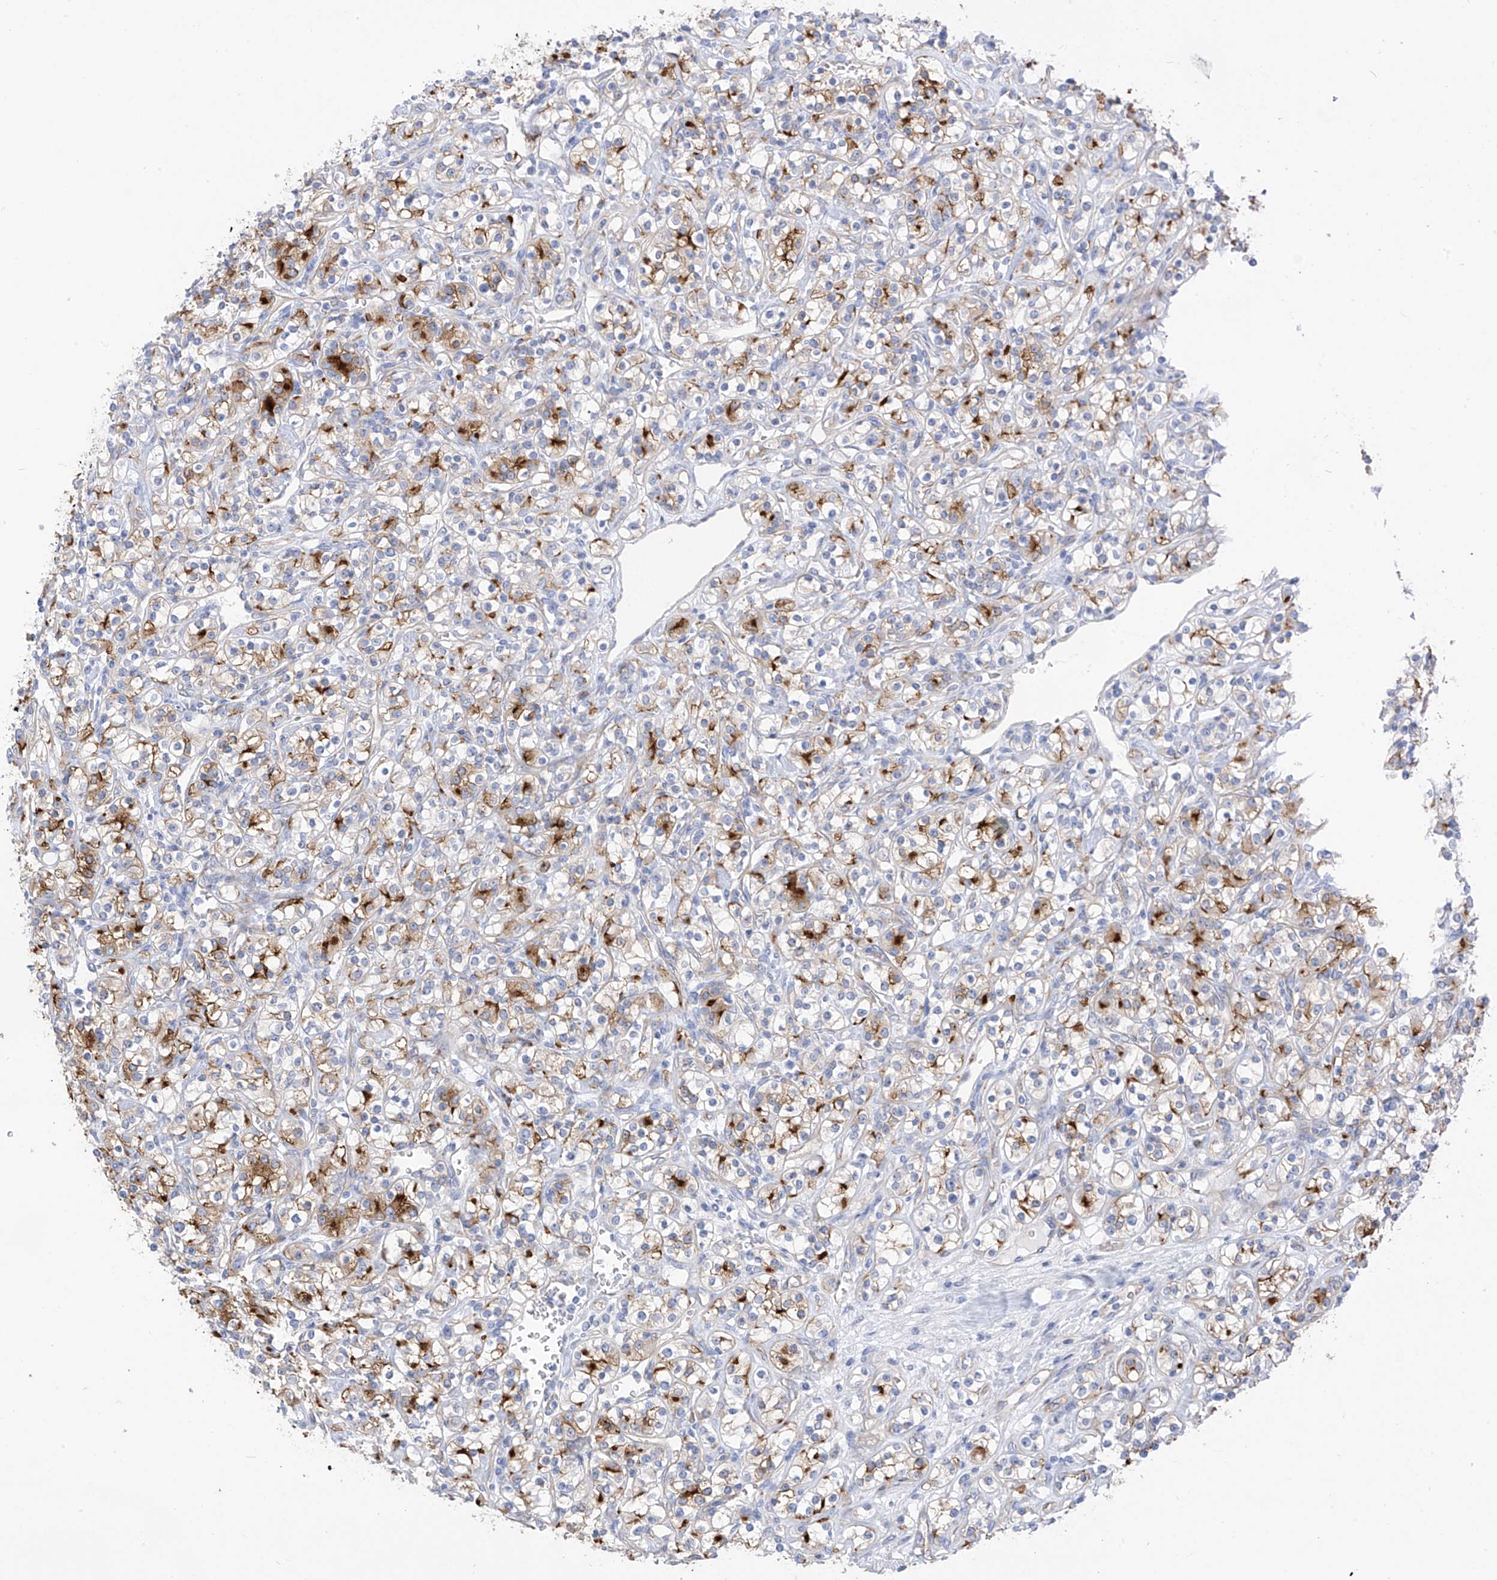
{"staining": {"intensity": "strong", "quantity": "<25%", "location": "cytoplasmic/membranous"}, "tissue": "renal cancer", "cell_type": "Tumor cells", "image_type": "cancer", "snomed": [{"axis": "morphology", "description": "Adenocarcinoma, NOS"}, {"axis": "topography", "description": "Kidney"}], "caption": "Strong cytoplasmic/membranous staining is seen in approximately <25% of tumor cells in renal adenocarcinoma.", "gene": "ITGA9", "patient": {"sex": "male", "age": 77}}